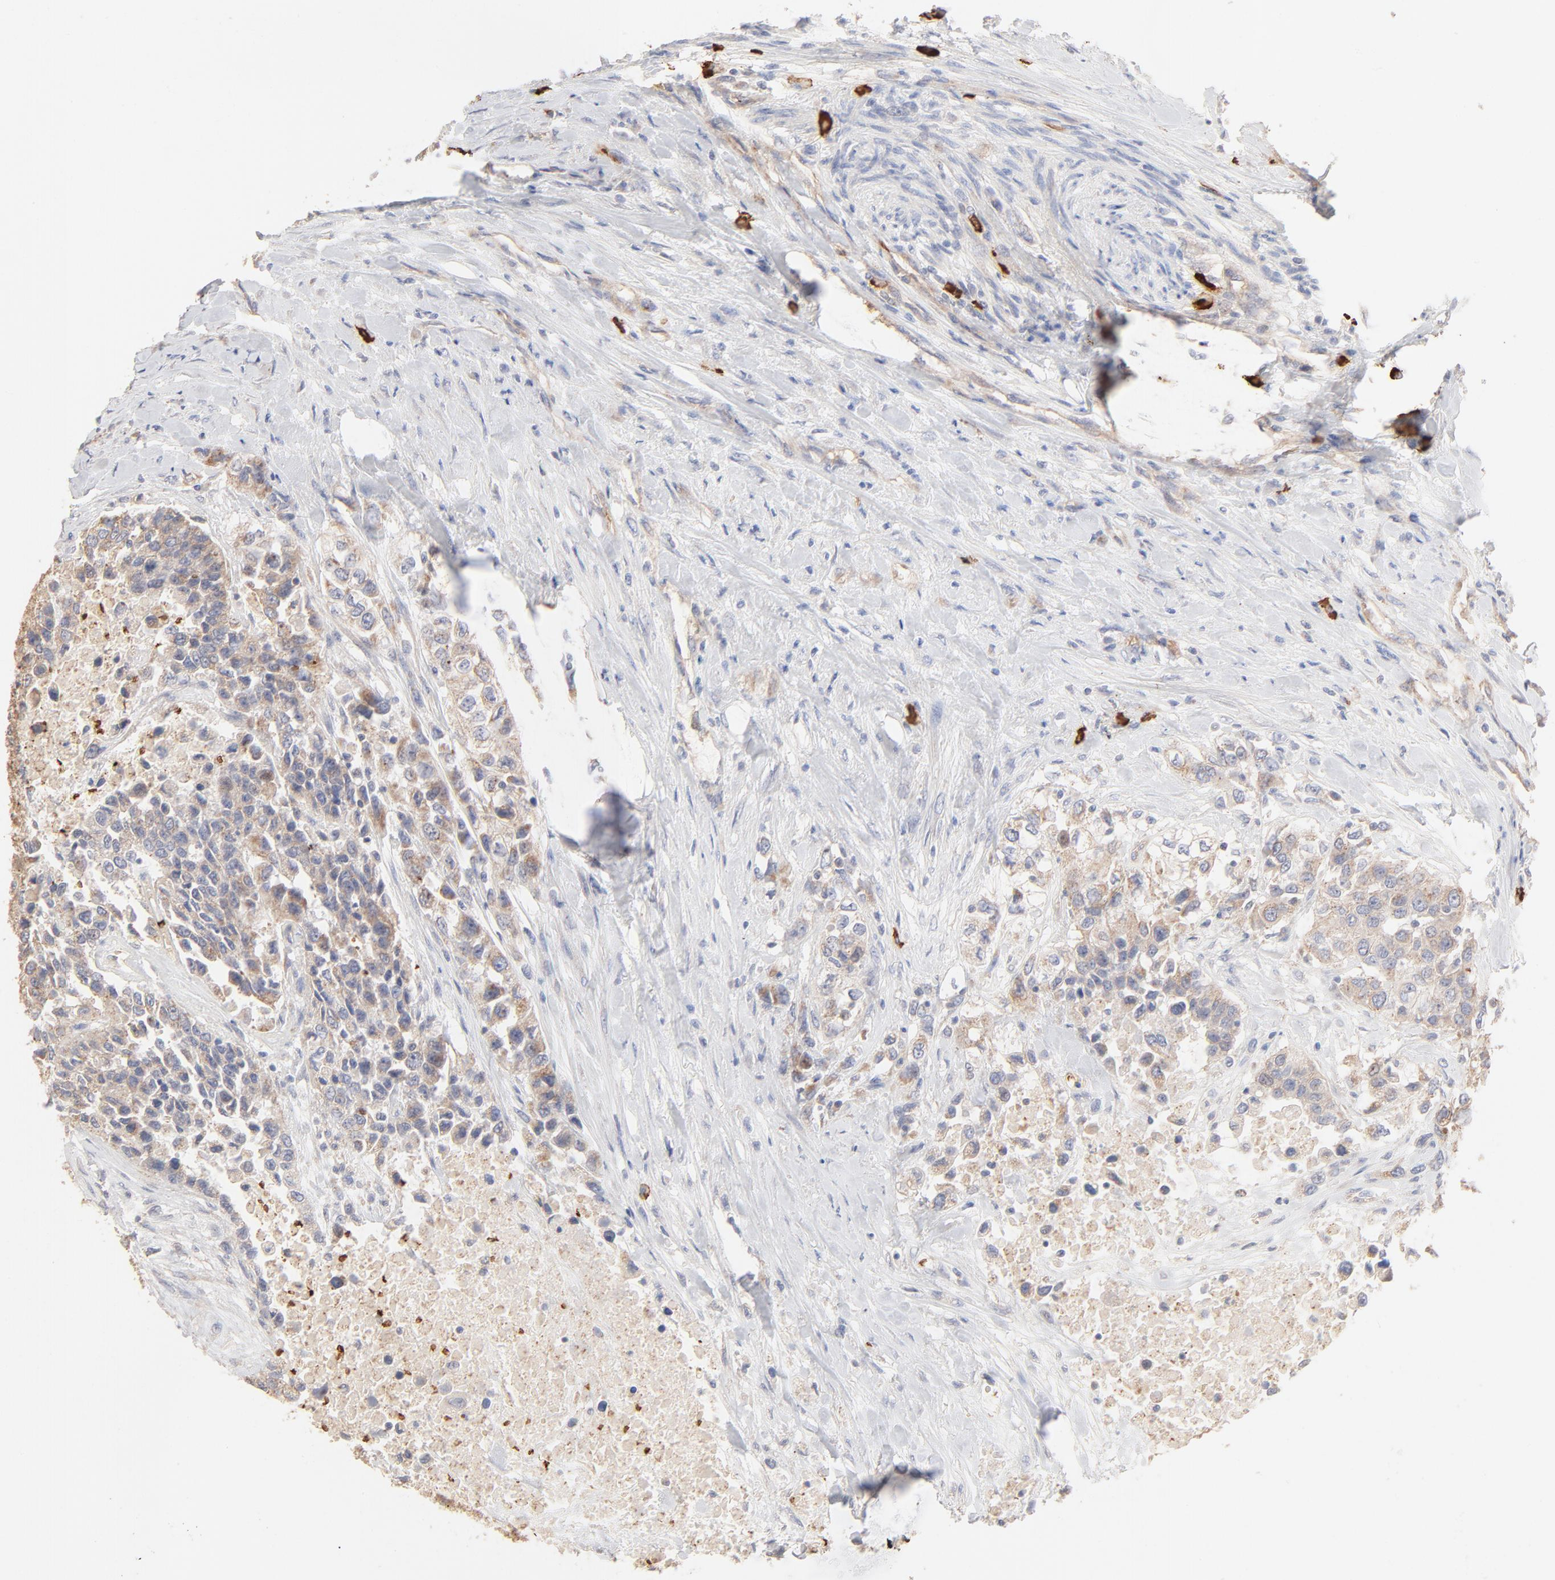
{"staining": {"intensity": "weak", "quantity": ">75%", "location": "cytoplasmic/membranous"}, "tissue": "urothelial cancer", "cell_type": "Tumor cells", "image_type": "cancer", "snomed": [{"axis": "morphology", "description": "Urothelial carcinoma, High grade"}, {"axis": "topography", "description": "Urinary bladder"}], "caption": "Urothelial carcinoma (high-grade) stained with IHC demonstrates weak cytoplasmic/membranous expression in approximately >75% of tumor cells.", "gene": "SPTB", "patient": {"sex": "female", "age": 80}}